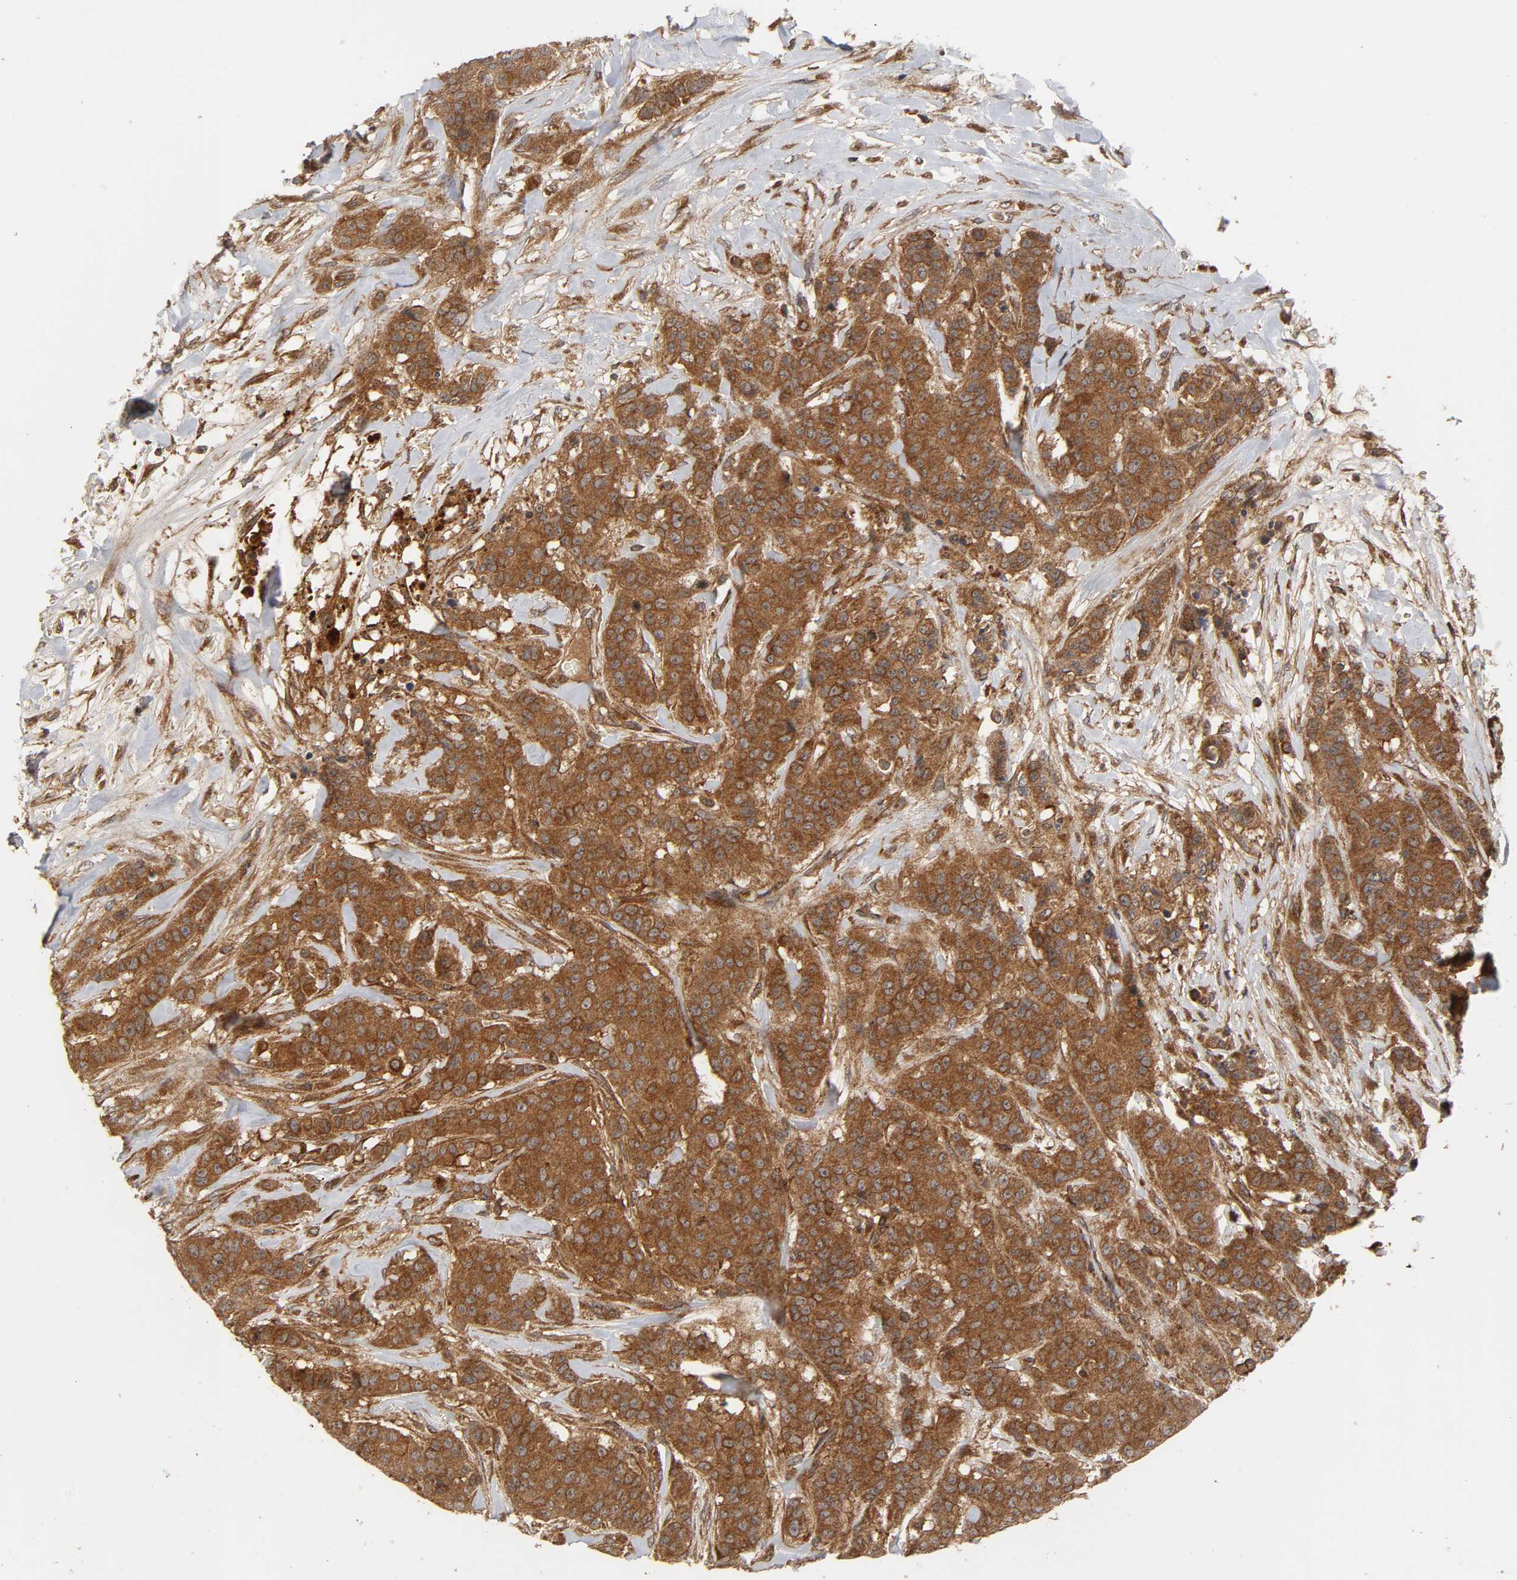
{"staining": {"intensity": "strong", "quantity": ">75%", "location": "cytoplasmic/membranous"}, "tissue": "breast cancer", "cell_type": "Tumor cells", "image_type": "cancer", "snomed": [{"axis": "morphology", "description": "Duct carcinoma"}, {"axis": "topography", "description": "Breast"}], "caption": "Breast cancer tissue demonstrates strong cytoplasmic/membranous staining in about >75% of tumor cells, visualized by immunohistochemistry. (IHC, brightfield microscopy, high magnification).", "gene": "IKBKB", "patient": {"sex": "female", "age": 40}}